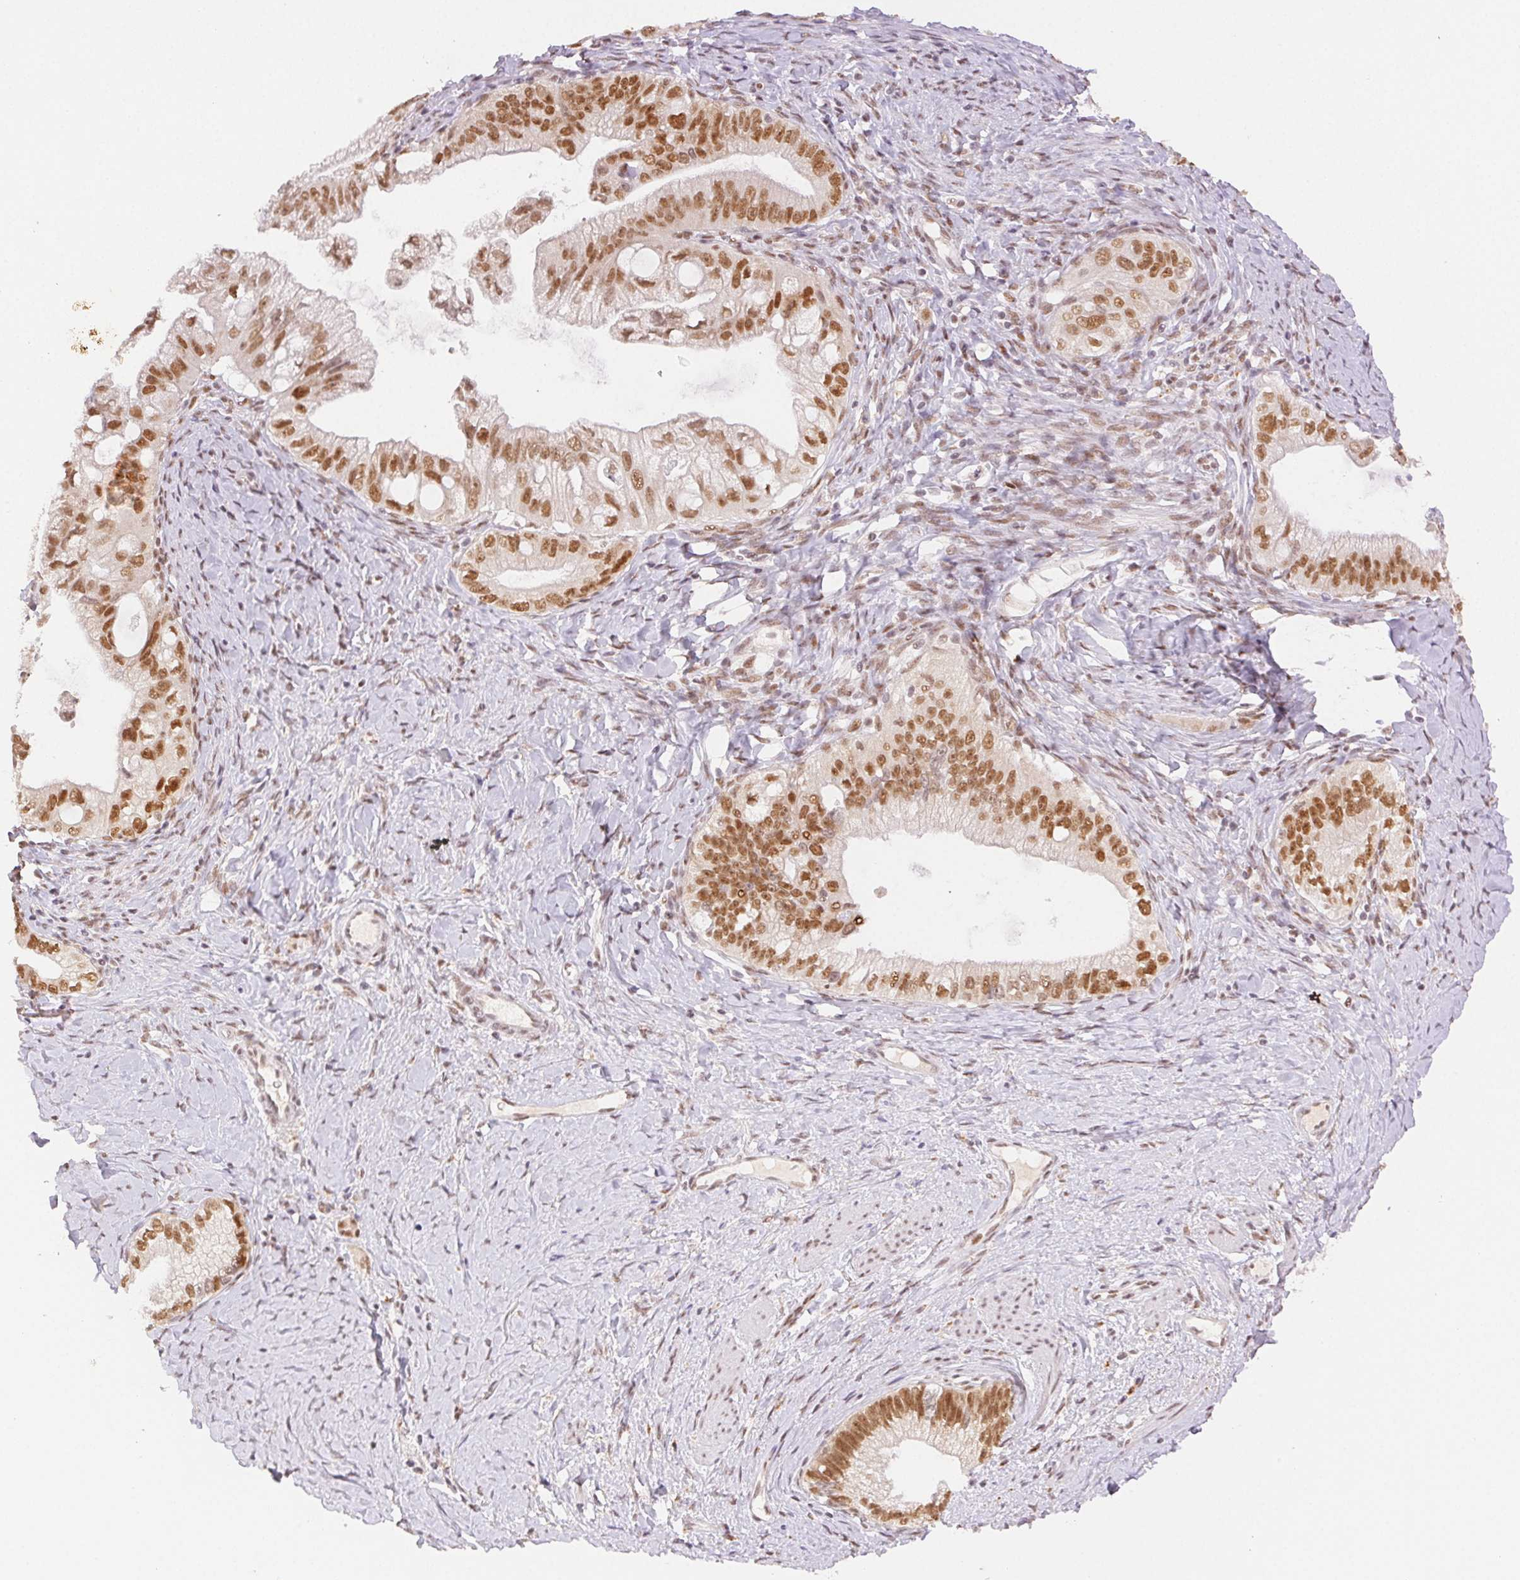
{"staining": {"intensity": "moderate", "quantity": ">75%", "location": "nuclear"}, "tissue": "pancreatic cancer", "cell_type": "Tumor cells", "image_type": "cancer", "snomed": [{"axis": "morphology", "description": "Adenocarcinoma, NOS"}, {"axis": "topography", "description": "Pancreas"}], "caption": "The photomicrograph shows immunohistochemical staining of pancreatic cancer (adenocarcinoma). There is moderate nuclear staining is appreciated in about >75% of tumor cells.", "gene": "H2AZ2", "patient": {"sex": "male", "age": 70}}